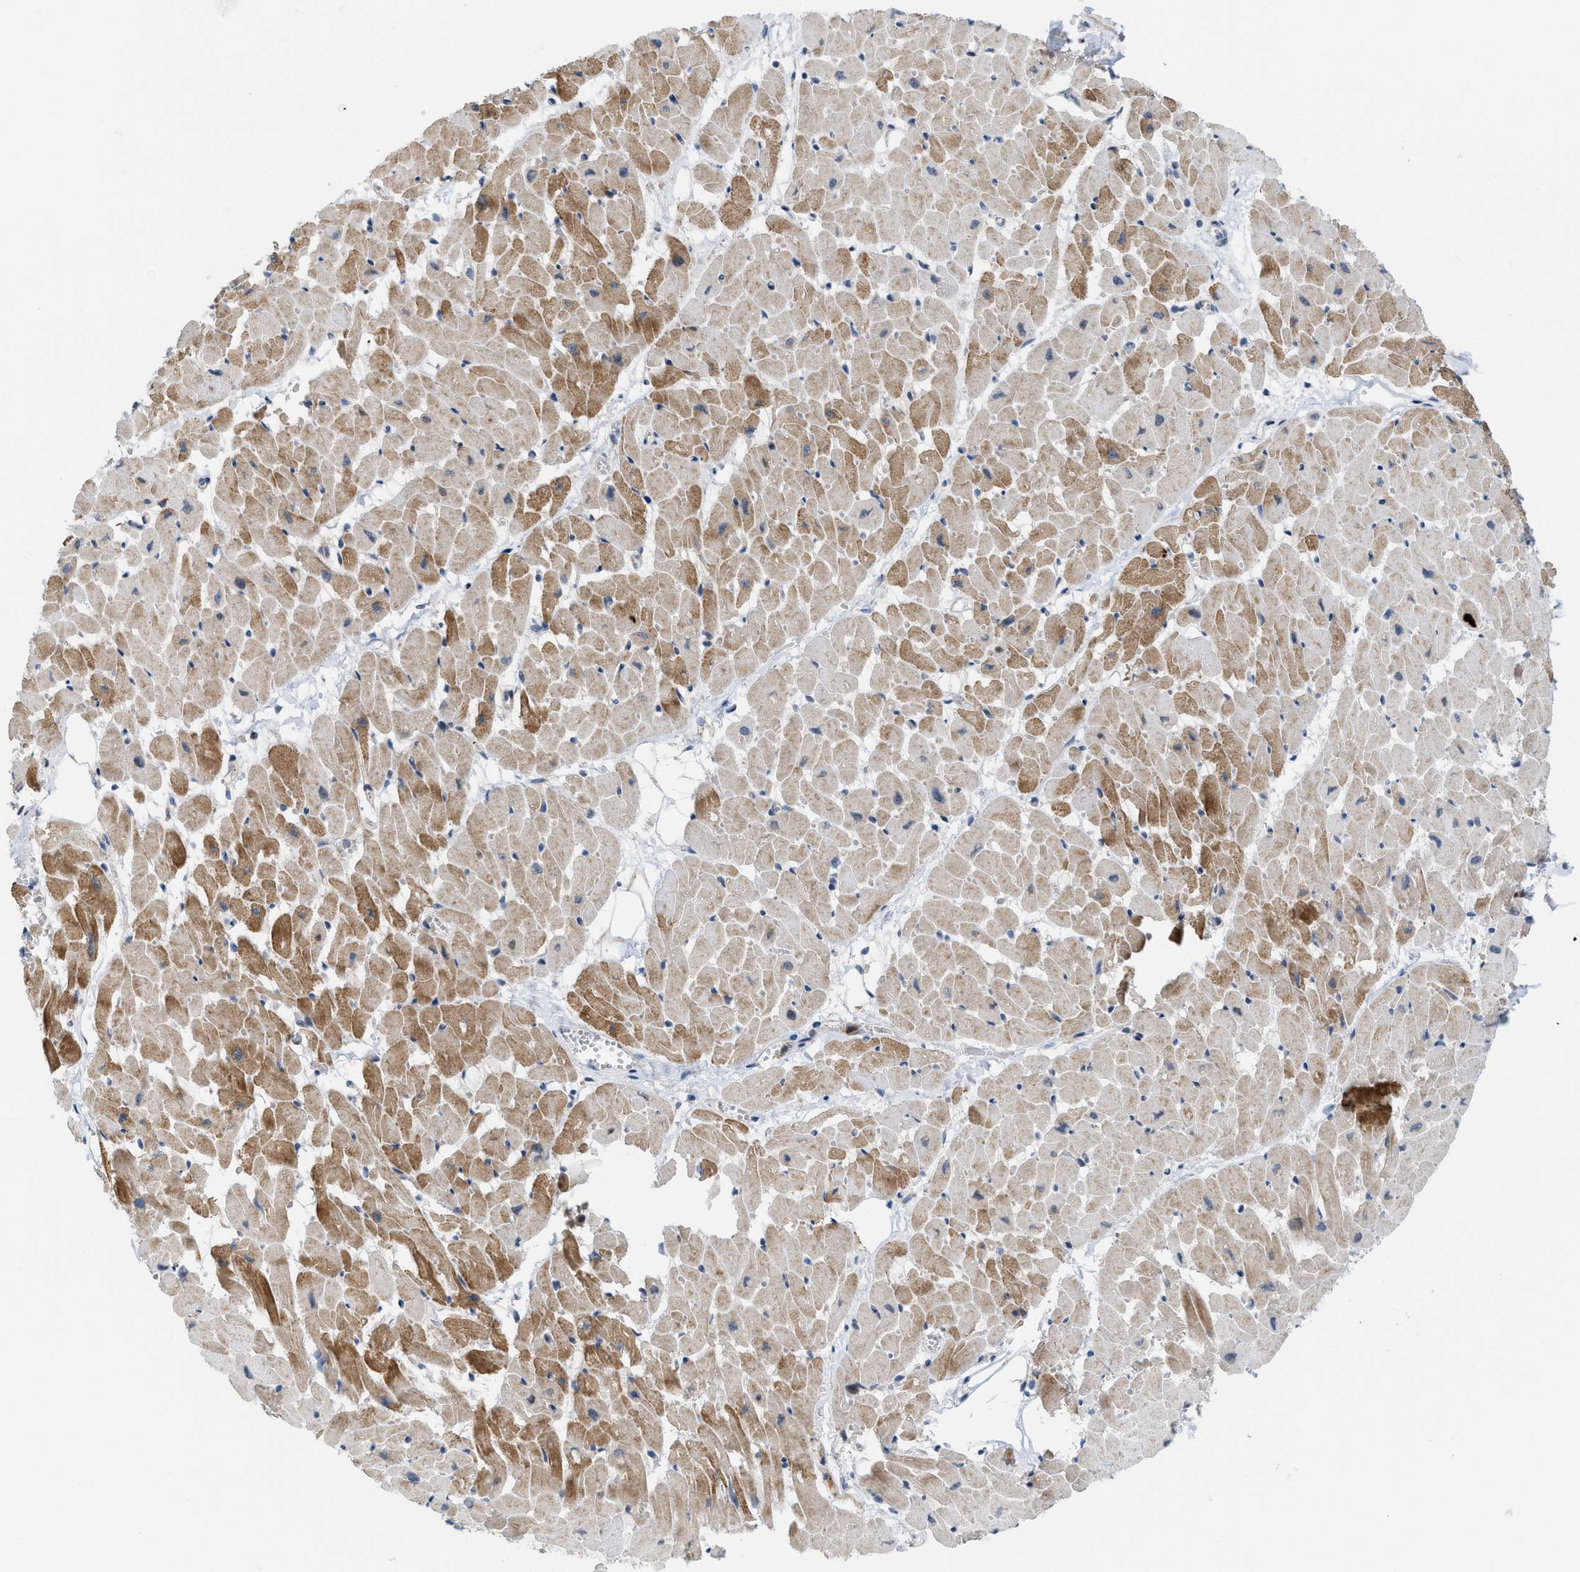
{"staining": {"intensity": "moderate", "quantity": ">75%", "location": "cytoplasmic/membranous"}, "tissue": "heart muscle", "cell_type": "Cardiomyocytes", "image_type": "normal", "snomed": [{"axis": "morphology", "description": "Normal tissue, NOS"}, {"axis": "topography", "description": "Heart"}], "caption": "DAB immunohistochemical staining of unremarkable heart muscle shows moderate cytoplasmic/membranous protein staining in about >75% of cardiomyocytes.", "gene": "DIPK1A", "patient": {"sex": "female", "age": 19}}